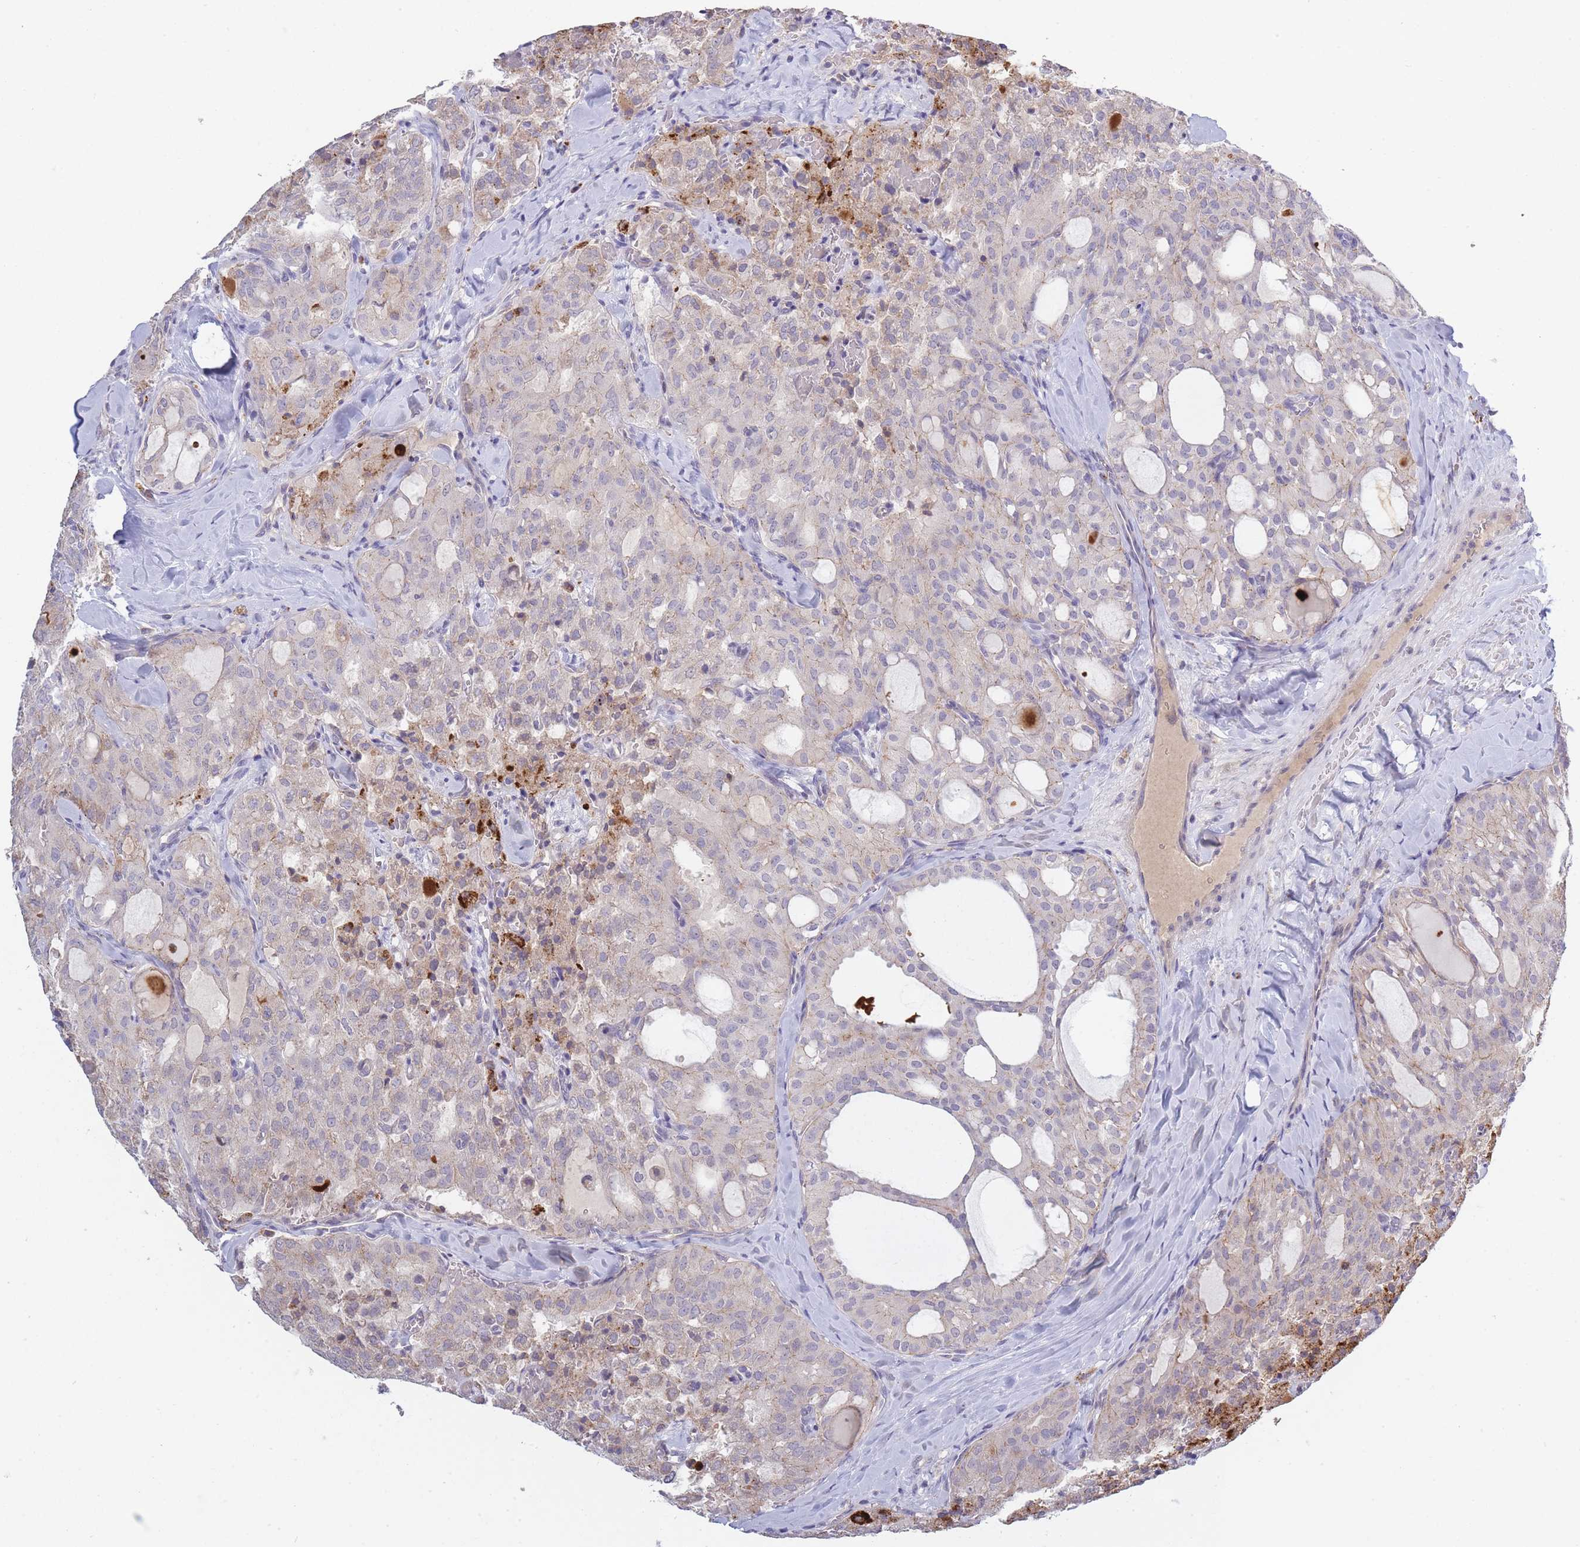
{"staining": {"intensity": "moderate", "quantity": "<25%", "location": "cytoplasmic/membranous"}, "tissue": "thyroid cancer", "cell_type": "Tumor cells", "image_type": "cancer", "snomed": [{"axis": "morphology", "description": "Follicular adenoma carcinoma, NOS"}, {"axis": "topography", "description": "Thyroid gland"}], "caption": "This photomicrograph displays follicular adenoma carcinoma (thyroid) stained with immunohistochemistry to label a protein in brown. The cytoplasmic/membranous of tumor cells show moderate positivity for the protein. Nuclei are counter-stained blue.", "gene": "TRIM61", "patient": {"sex": "male", "age": 75}}